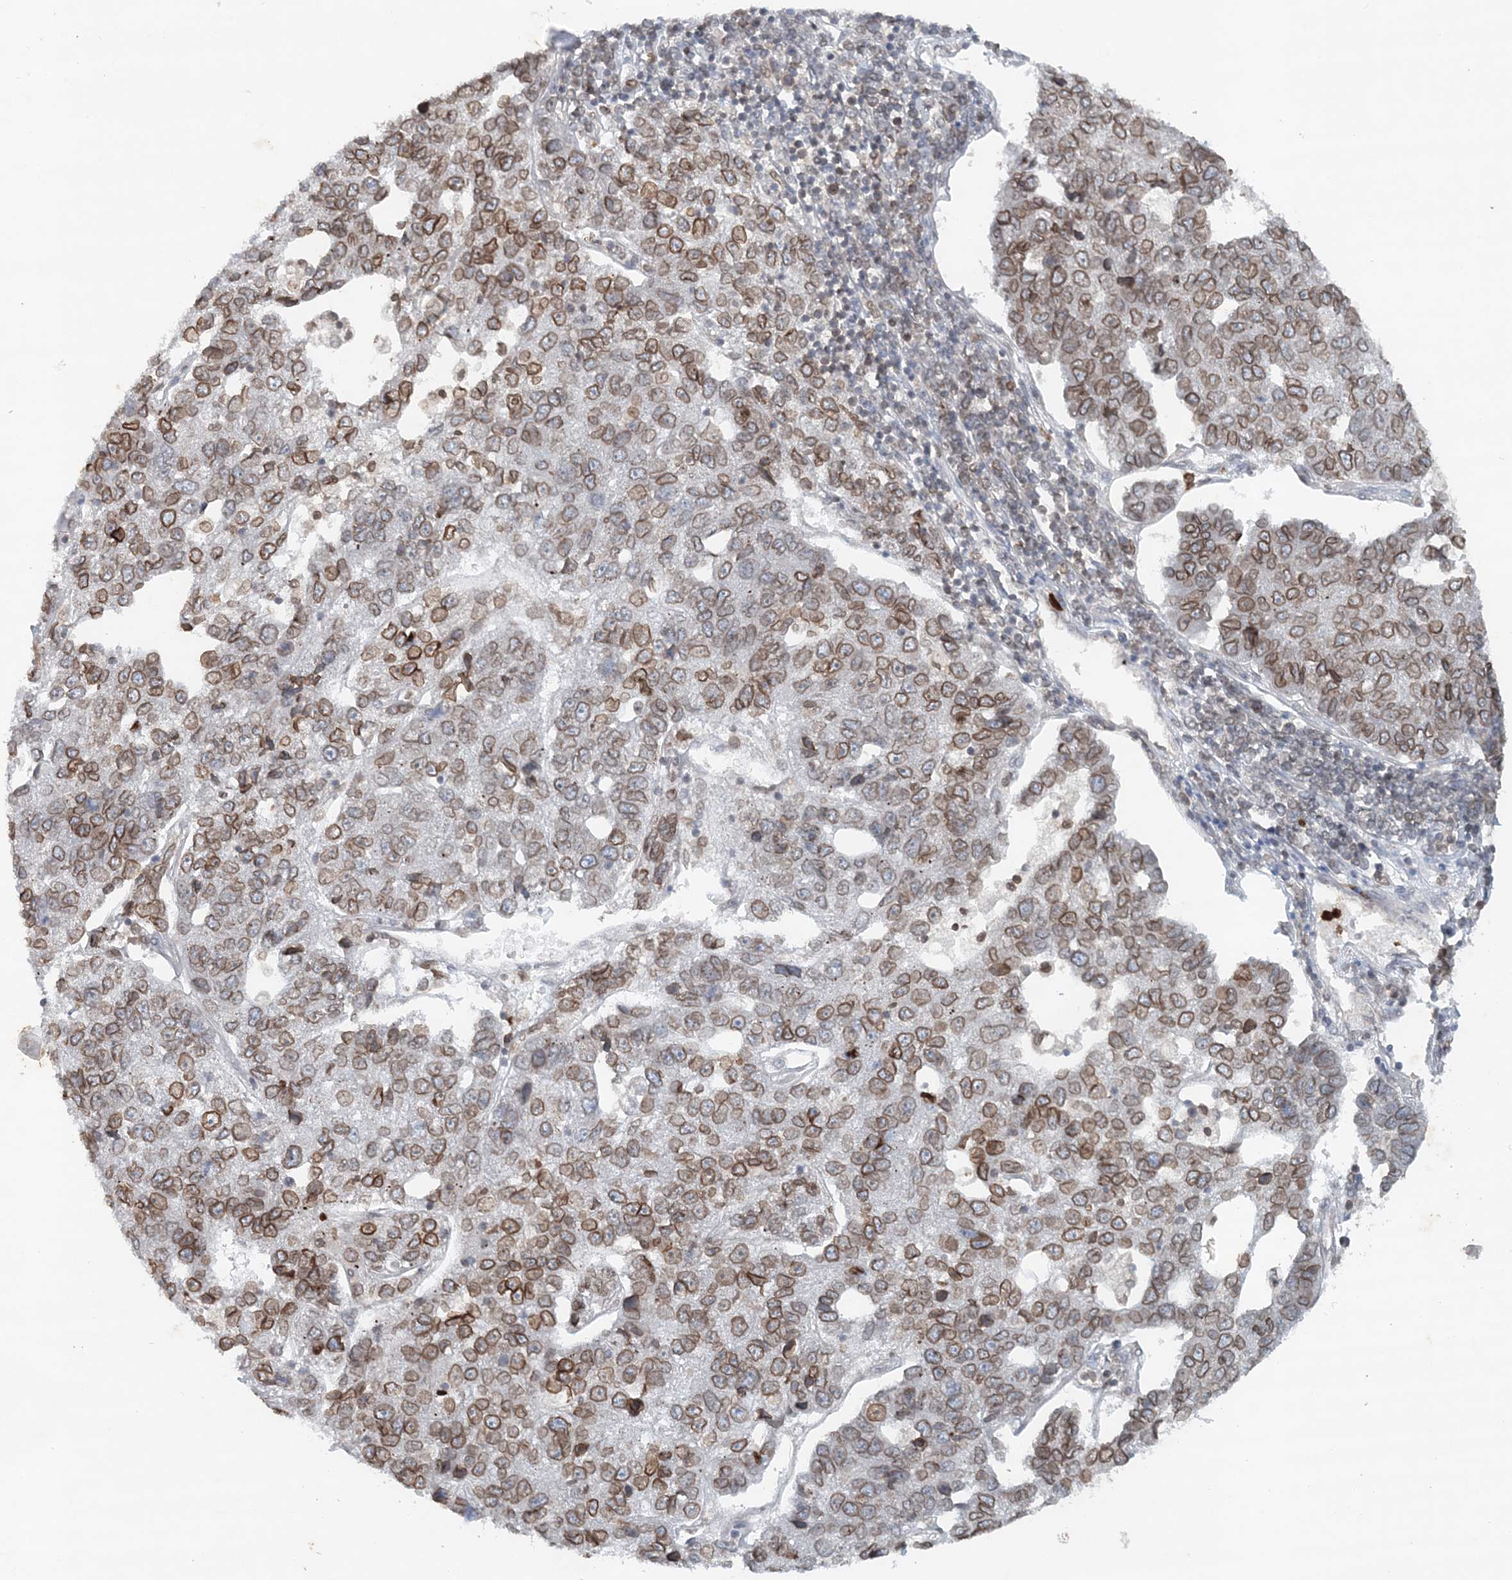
{"staining": {"intensity": "moderate", "quantity": ">75%", "location": "cytoplasmic/membranous,nuclear"}, "tissue": "pancreatic cancer", "cell_type": "Tumor cells", "image_type": "cancer", "snomed": [{"axis": "morphology", "description": "Adenocarcinoma, NOS"}, {"axis": "topography", "description": "Pancreas"}], "caption": "Immunohistochemical staining of human pancreatic cancer (adenocarcinoma) demonstrates medium levels of moderate cytoplasmic/membranous and nuclear protein positivity in approximately >75% of tumor cells.", "gene": "NUP54", "patient": {"sex": "female", "age": 61}}